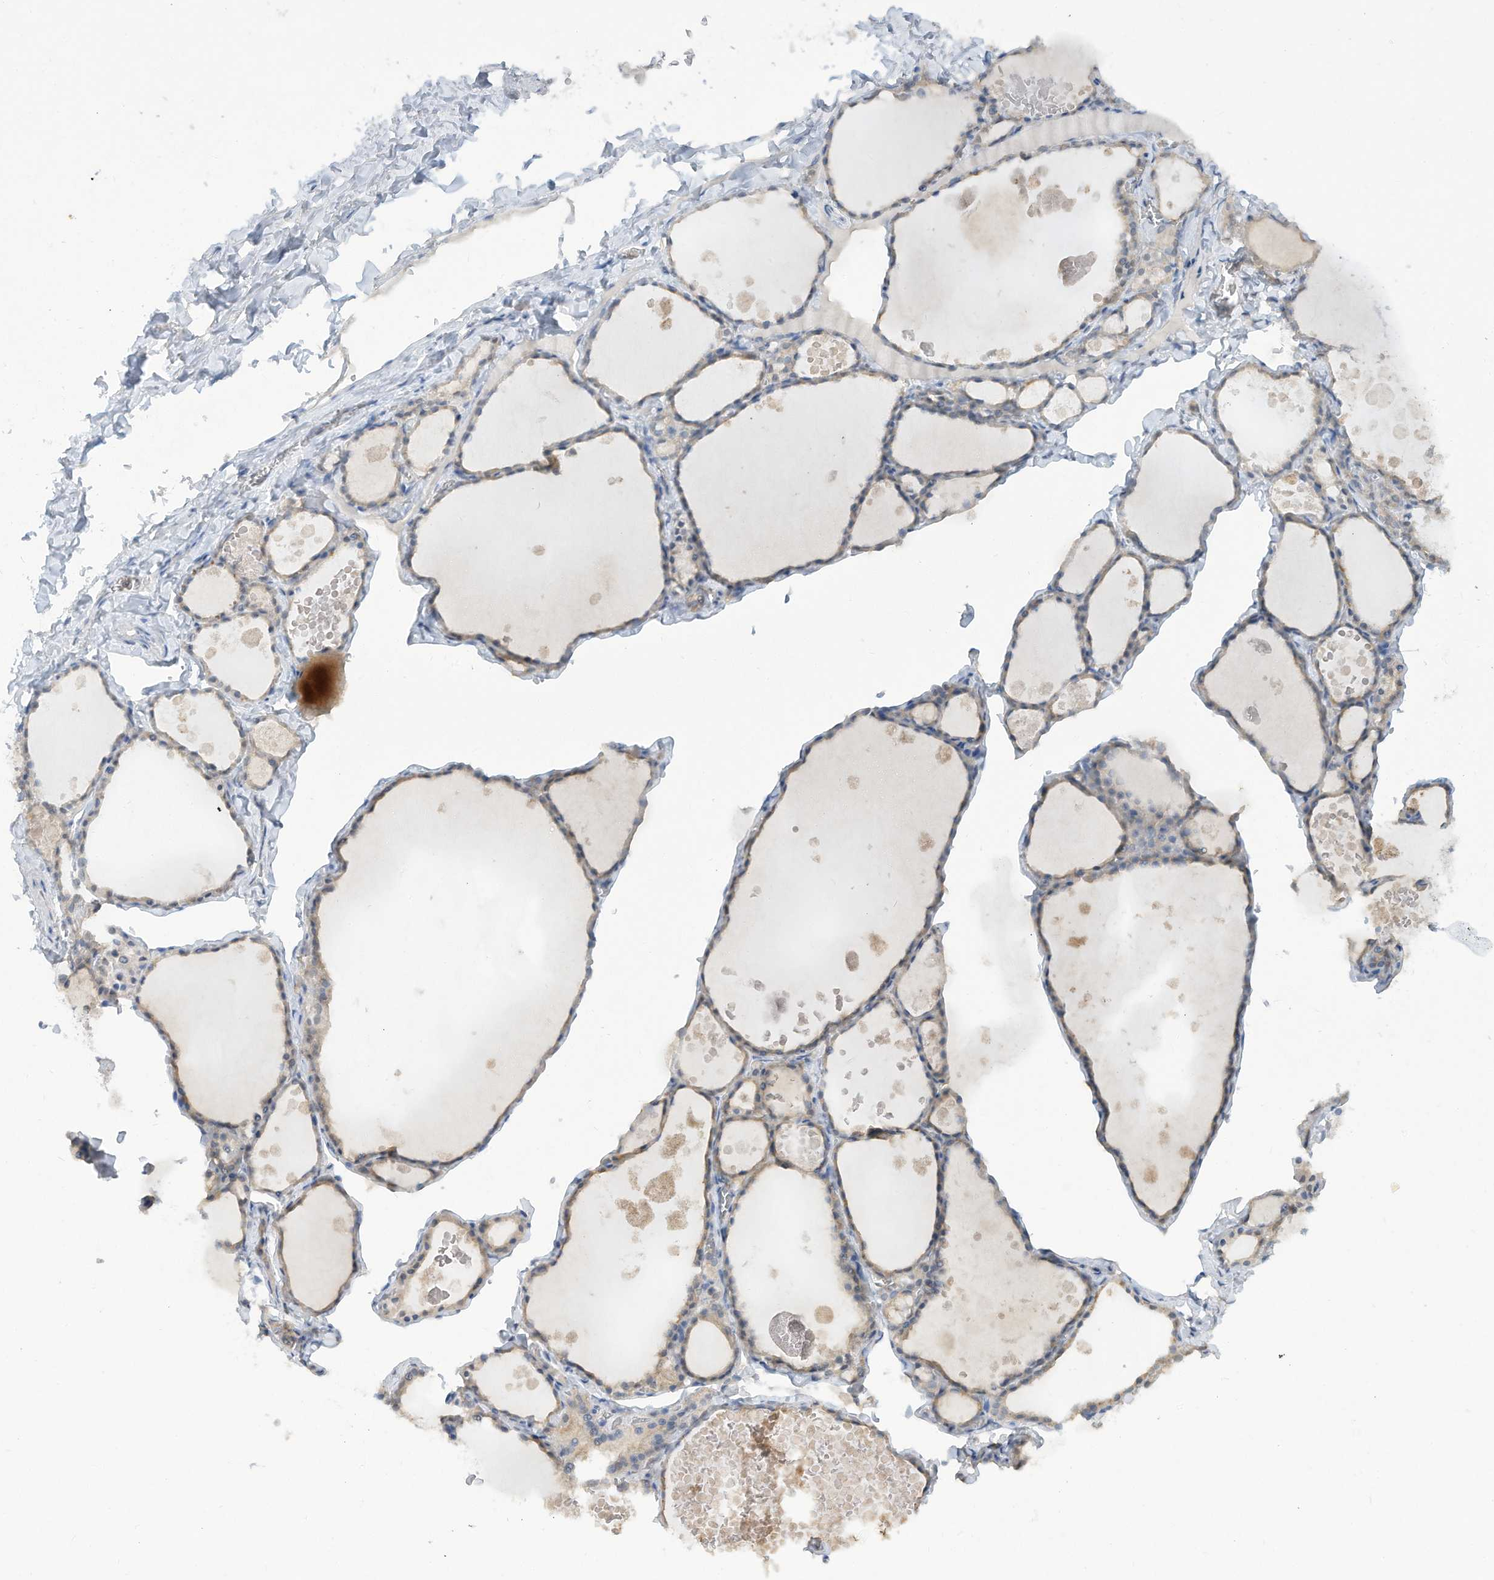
{"staining": {"intensity": "weak", "quantity": "25%-75%", "location": "cytoplasmic/membranous"}, "tissue": "thyroid gland", "cell_type": "Glandular cells", "image_type": "normal", "snomed": [{"axis": "morphology", "description": "Normal tissue, NOS"}, {"axis": "topography", "description": "Thyroid gland"}], "caption": "A photomicrograph of thyroid gland stained for a protein demonstrates weak cytoplasmic/membranous brown staining in glandular cells.", "gene": "HAS3", "patient": {"sex": "male", "age": 56}}